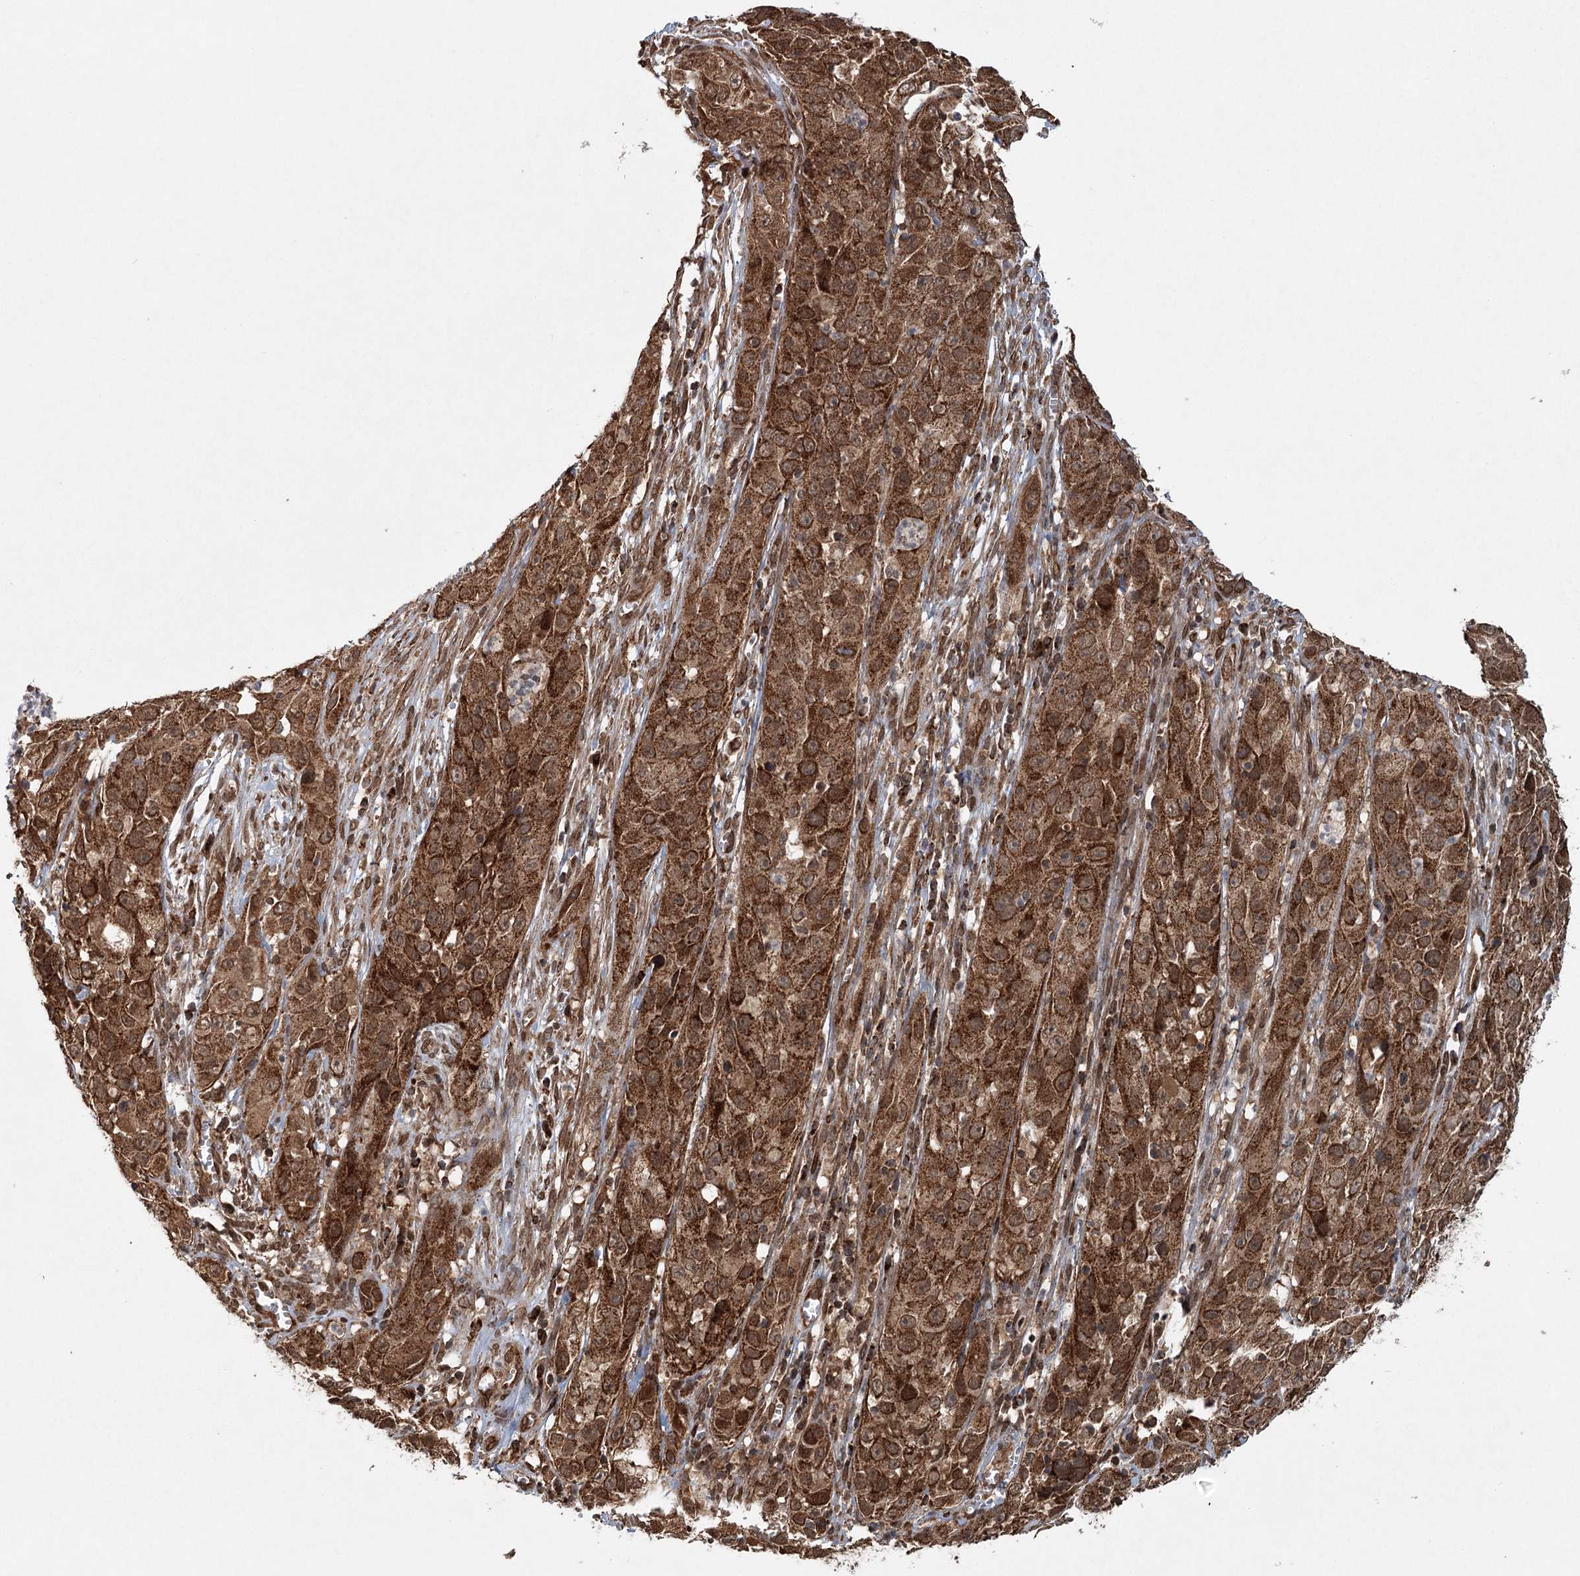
{"staining": {"intensity": "strong", "quantity": ">75%", "location": "cytoplasmic/membranous"}, "tissue": "cervical cancer", "cell_type": "Tumor cells", "image_type": "cancer", "snomed": [{"axis": "morphology", "description": "Squamous cell carcinoma, NOS"}, {"axis": "topography", "description": "Cervix"}], "caption": "Immunohistochemical staining of cervical squamous cell carcinoma reveals strong cytoplasmic/membranous protein positivity in about >75% of tumor cells.", "gene": "BCKDHA", "patient": {"sex": "female", "age": 32}}